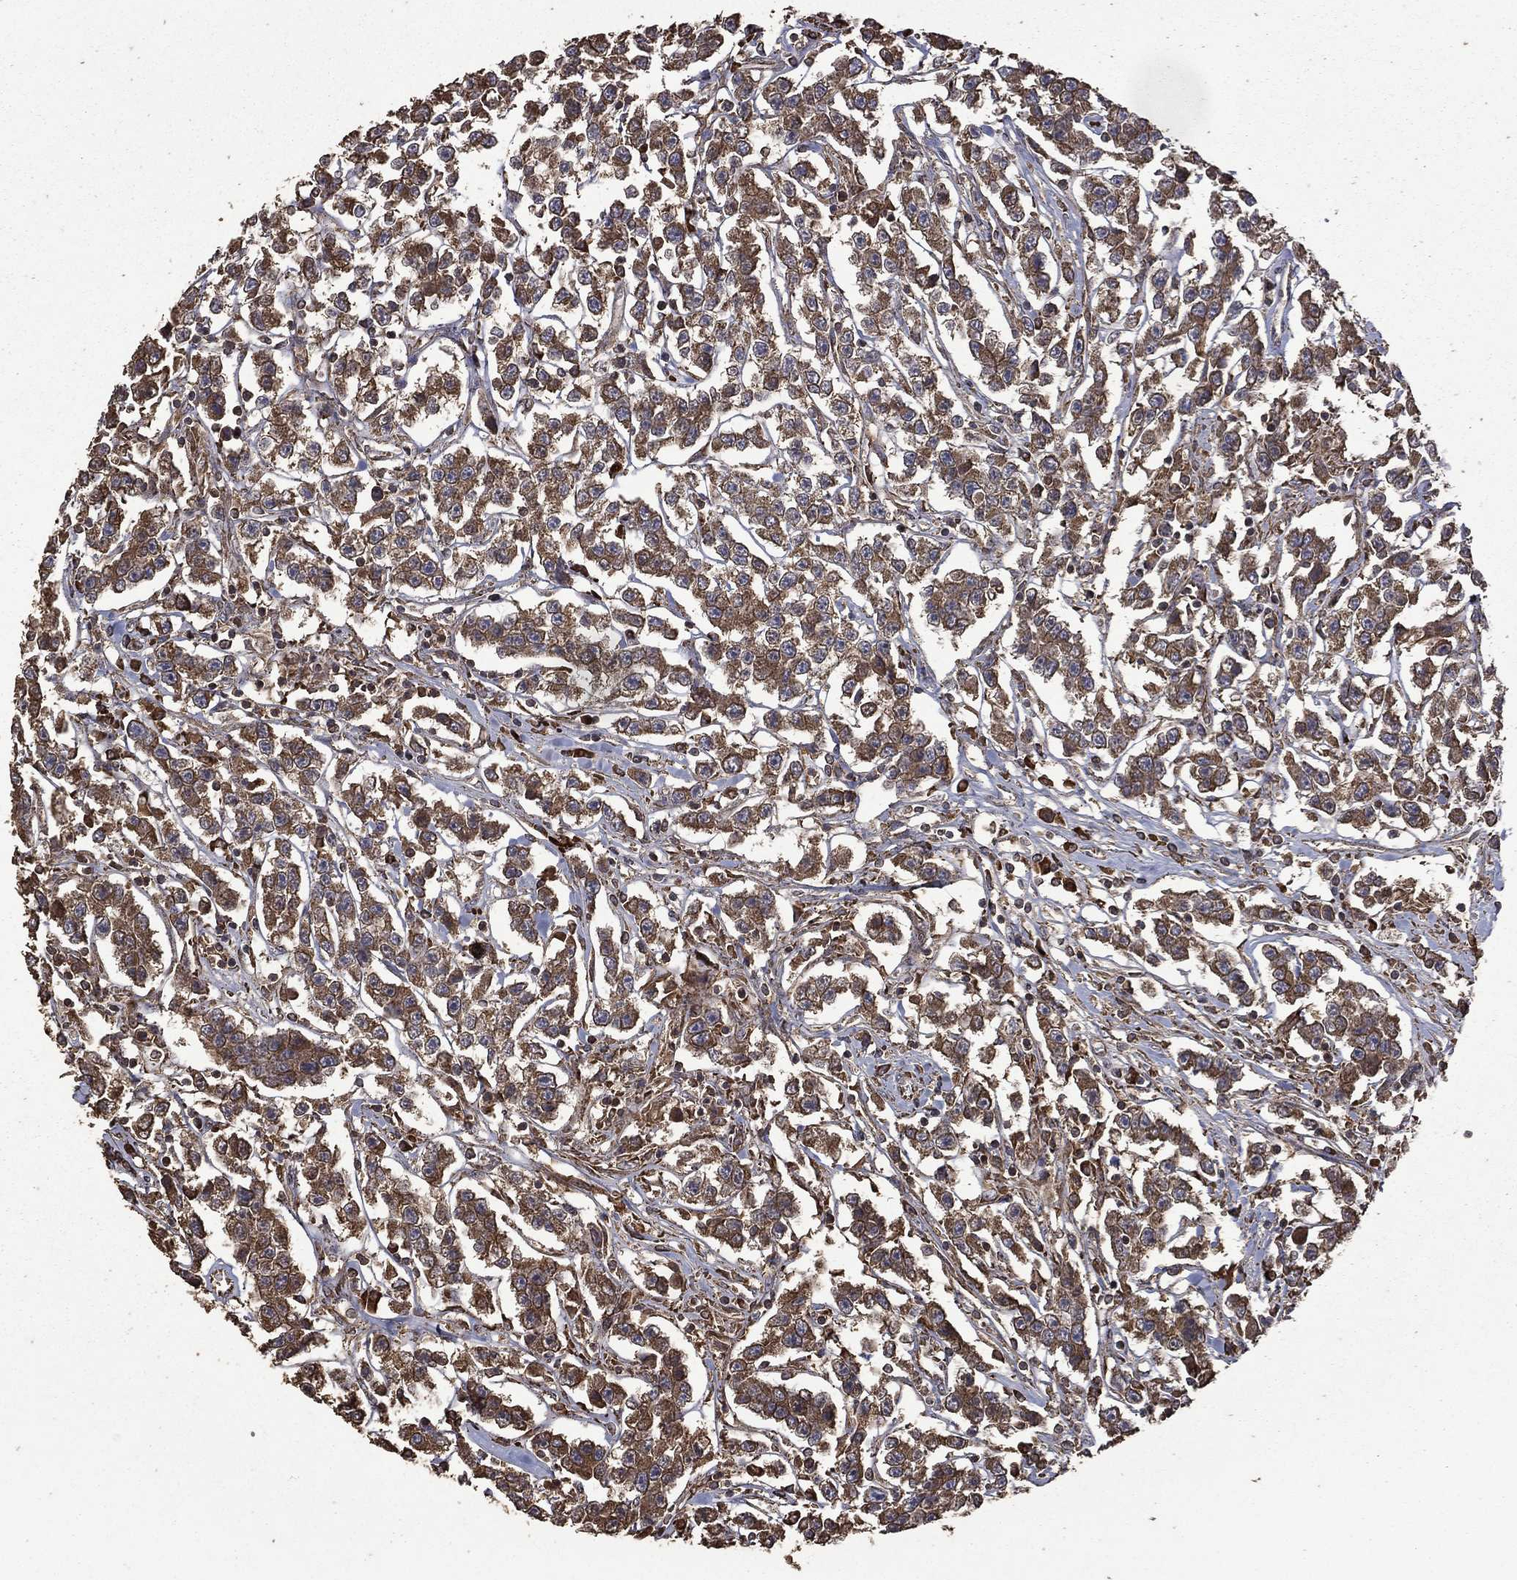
{"staining": {"intensity": "strong", "quantity": ">75%", "location": "cytoplasmic/membranous"}, "tissue": "testis cancer", "cell_type": "Tumor cells", "image_type": "cancer", "snomed": [{"axis": "morphology", "description": "Seminoma, NOS"}, {"axis": "topography", "description": "Testis"}], "caption": "IHC (DAB (3,3'-diaminobenzidine)) staining of human seminoma (testis) displays strong cytoplasmic/membranous protein expression in approximately >75% of tumor cells. The protein is shown in brown color, while the nuclei are stained blue.", "gene": "METTL27", "patient": {"sex": "male", "age": 59}}